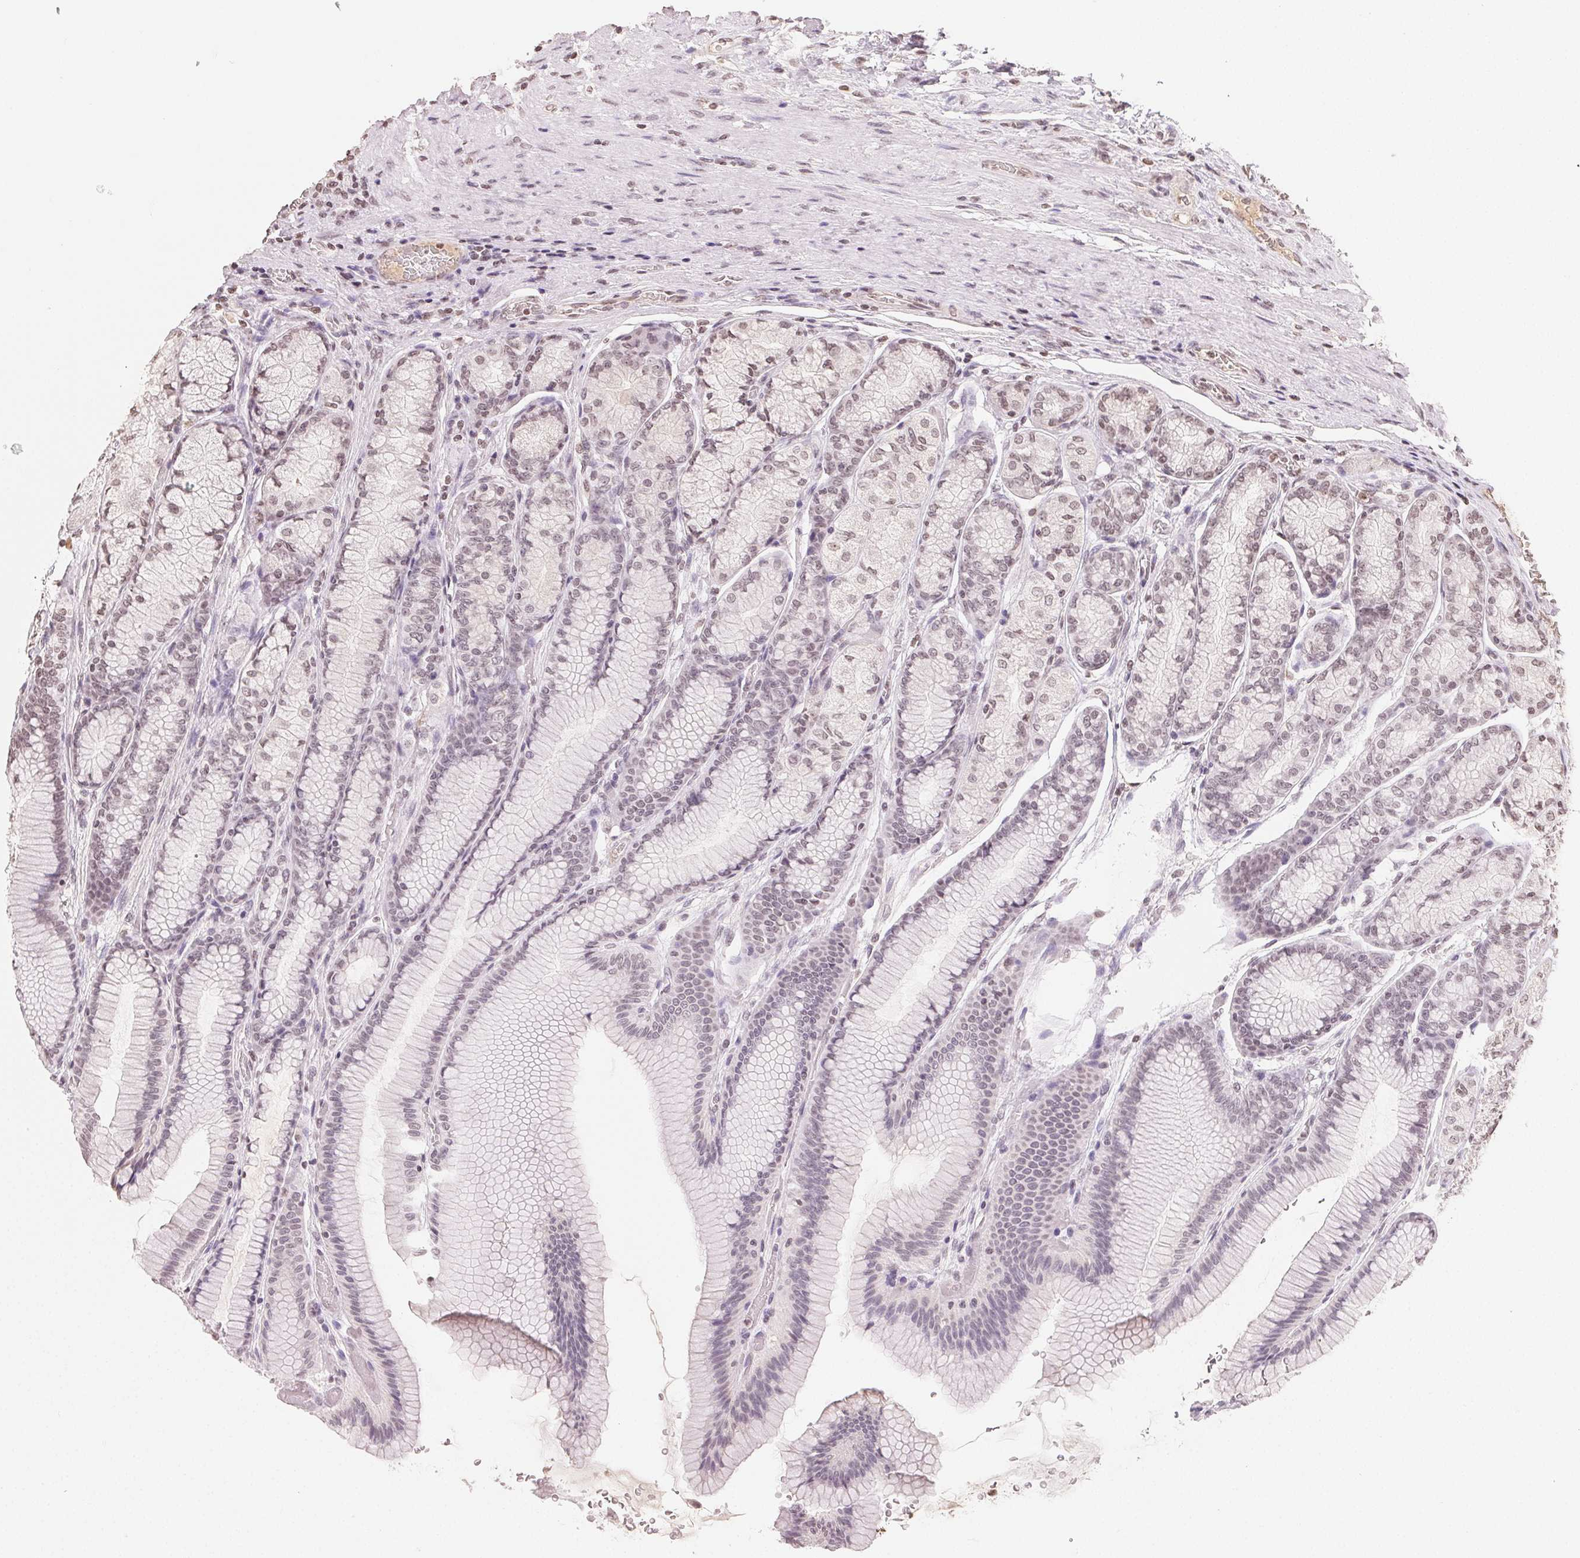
{"staining": {"intensity": "weak", "quantity": "25%-75%", "location": "nuclear"}, "tissue": "stomach", "cell_type": "Glandular cells", "image_type": "normal", "snomed": [{"axis": "morphology", "description": "Normal tissue, NOS"}, {"axis": "morphology", "description": "Adenocarcinoma, NOS"}, {"axis": "morphology", "description": "Adenocarcinoma, High grade"}, {"axis": "topography", "description": "Stomach, upper"}, {"axis": "topography", "description": "Stomach"}], "caption": "Immunohistochemical staining of unremarkable stomach exhibits 25%-75% levels of weak nuclear protein staining in approximately 25%-75% of glandular cells. (DAB (3,3'-diaminobenzidine) IHC, brown staining for protein, blue staining for nuclei).", "gene": "TBP", "patient": {"sex": "female", "age": 65}}